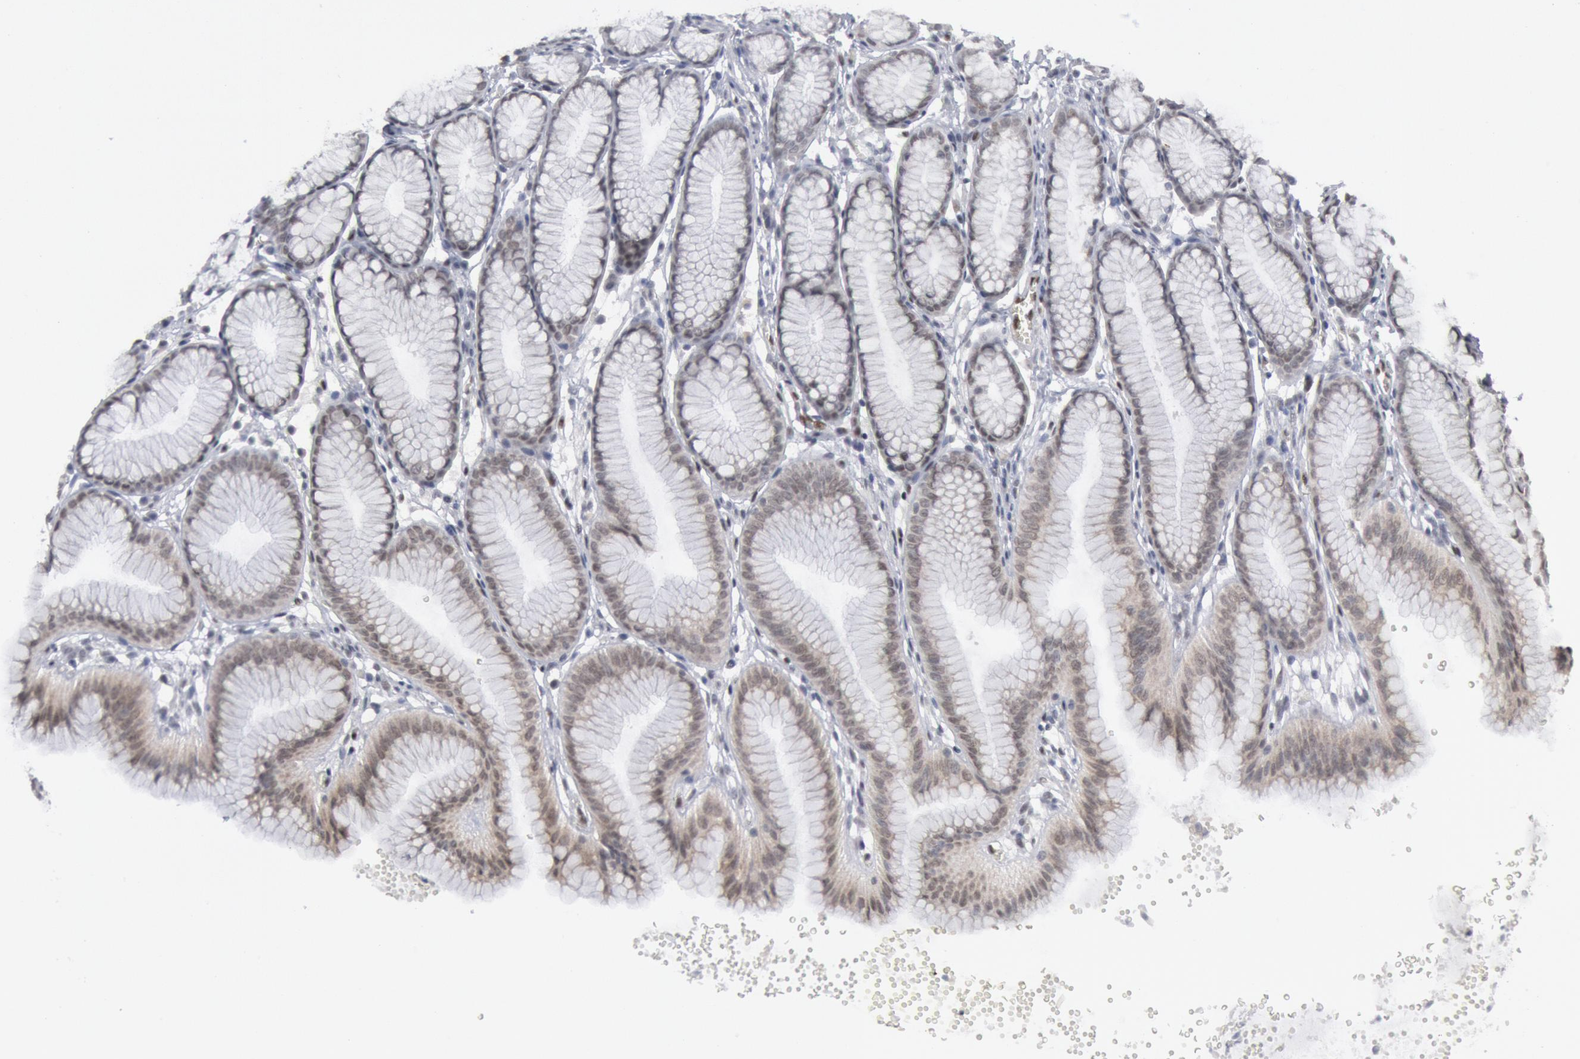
{"staining": {"intensity": "weak", "quantity": "<25%", "location": "nuclear"}, "tissue": "stomach", "cell_type": "Glandular cells", "image_type": "normal", "snomed": [{"axis": "morphology", "description": "Normal tissue, NOS"}, {"axis": "topography", "description": "Stomach"}], "caption": "Unremarkable stomach was stained to show a protein in brown. There is no significant expression in glandular cells. The staining was performed using DAB to visualize the protein expression in brown, while the nuclei were stained in blue with hematoxylin (Magnification: 20x).", "gene": "FOXO1", "patient": {"sex": "male", "age": 42}}